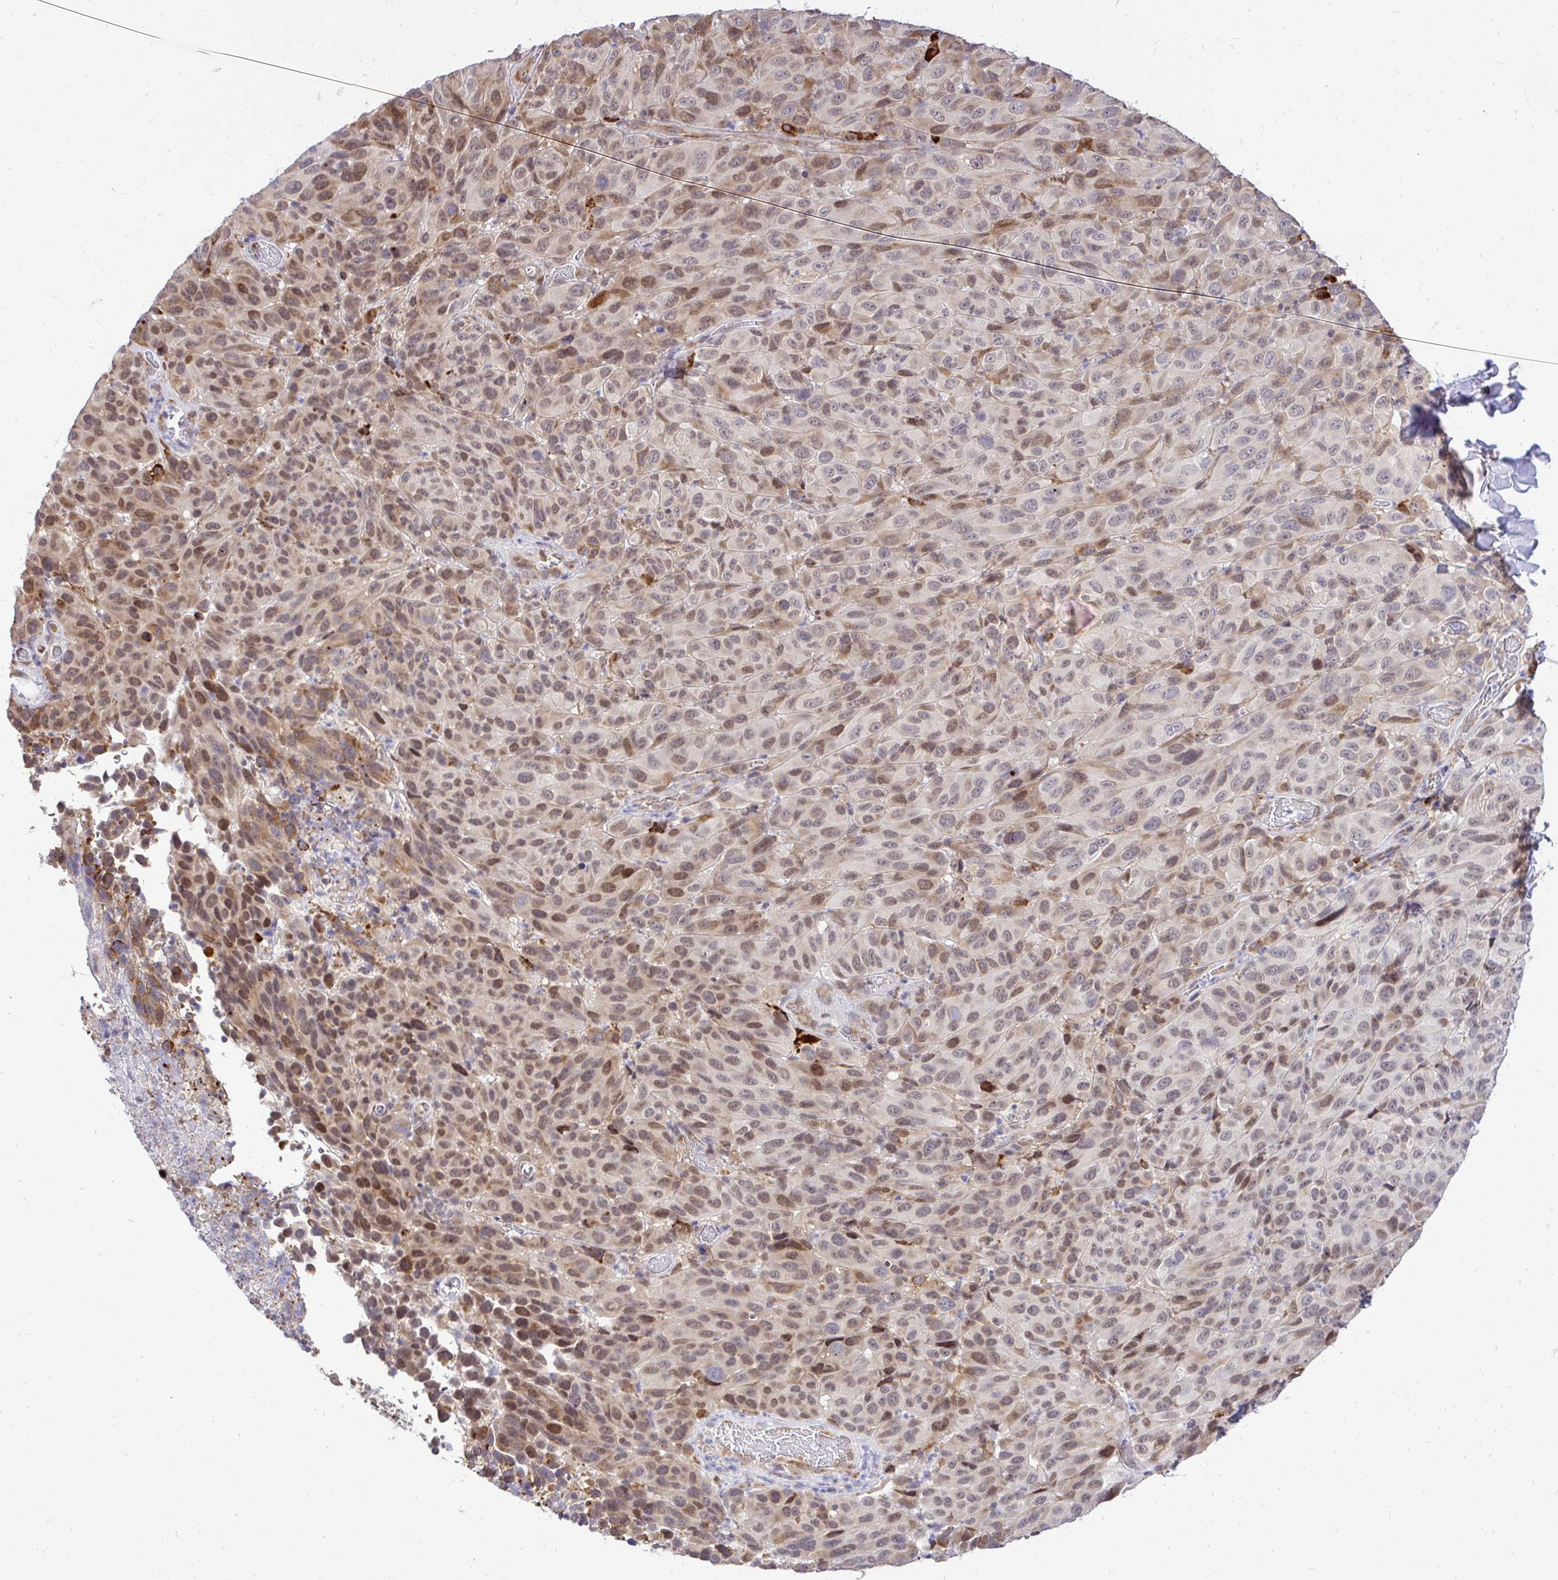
{"staining": {"intensity": "moderate", "quantity": "25%-75%", "location": "cytoplasmic/membranous,nuclear"}, "tissue": "melanoma", "cell_type": "Tumor cells", "image_type": "cancer", "snomed": [{"axis": "morphology", "description": "Malignant melanoma, NOS"}, {"axis": "topography", "description": "Skin"}], "caption": "High-power microscopy captured an IHC histopathology image of melanoma, revealing moderate cytoplasmic/membranous and nuclear staining in about 25%-75% of tumor cells.", "gene": "NAALAD2", "patient": {"sex": "male", "age": 85}}